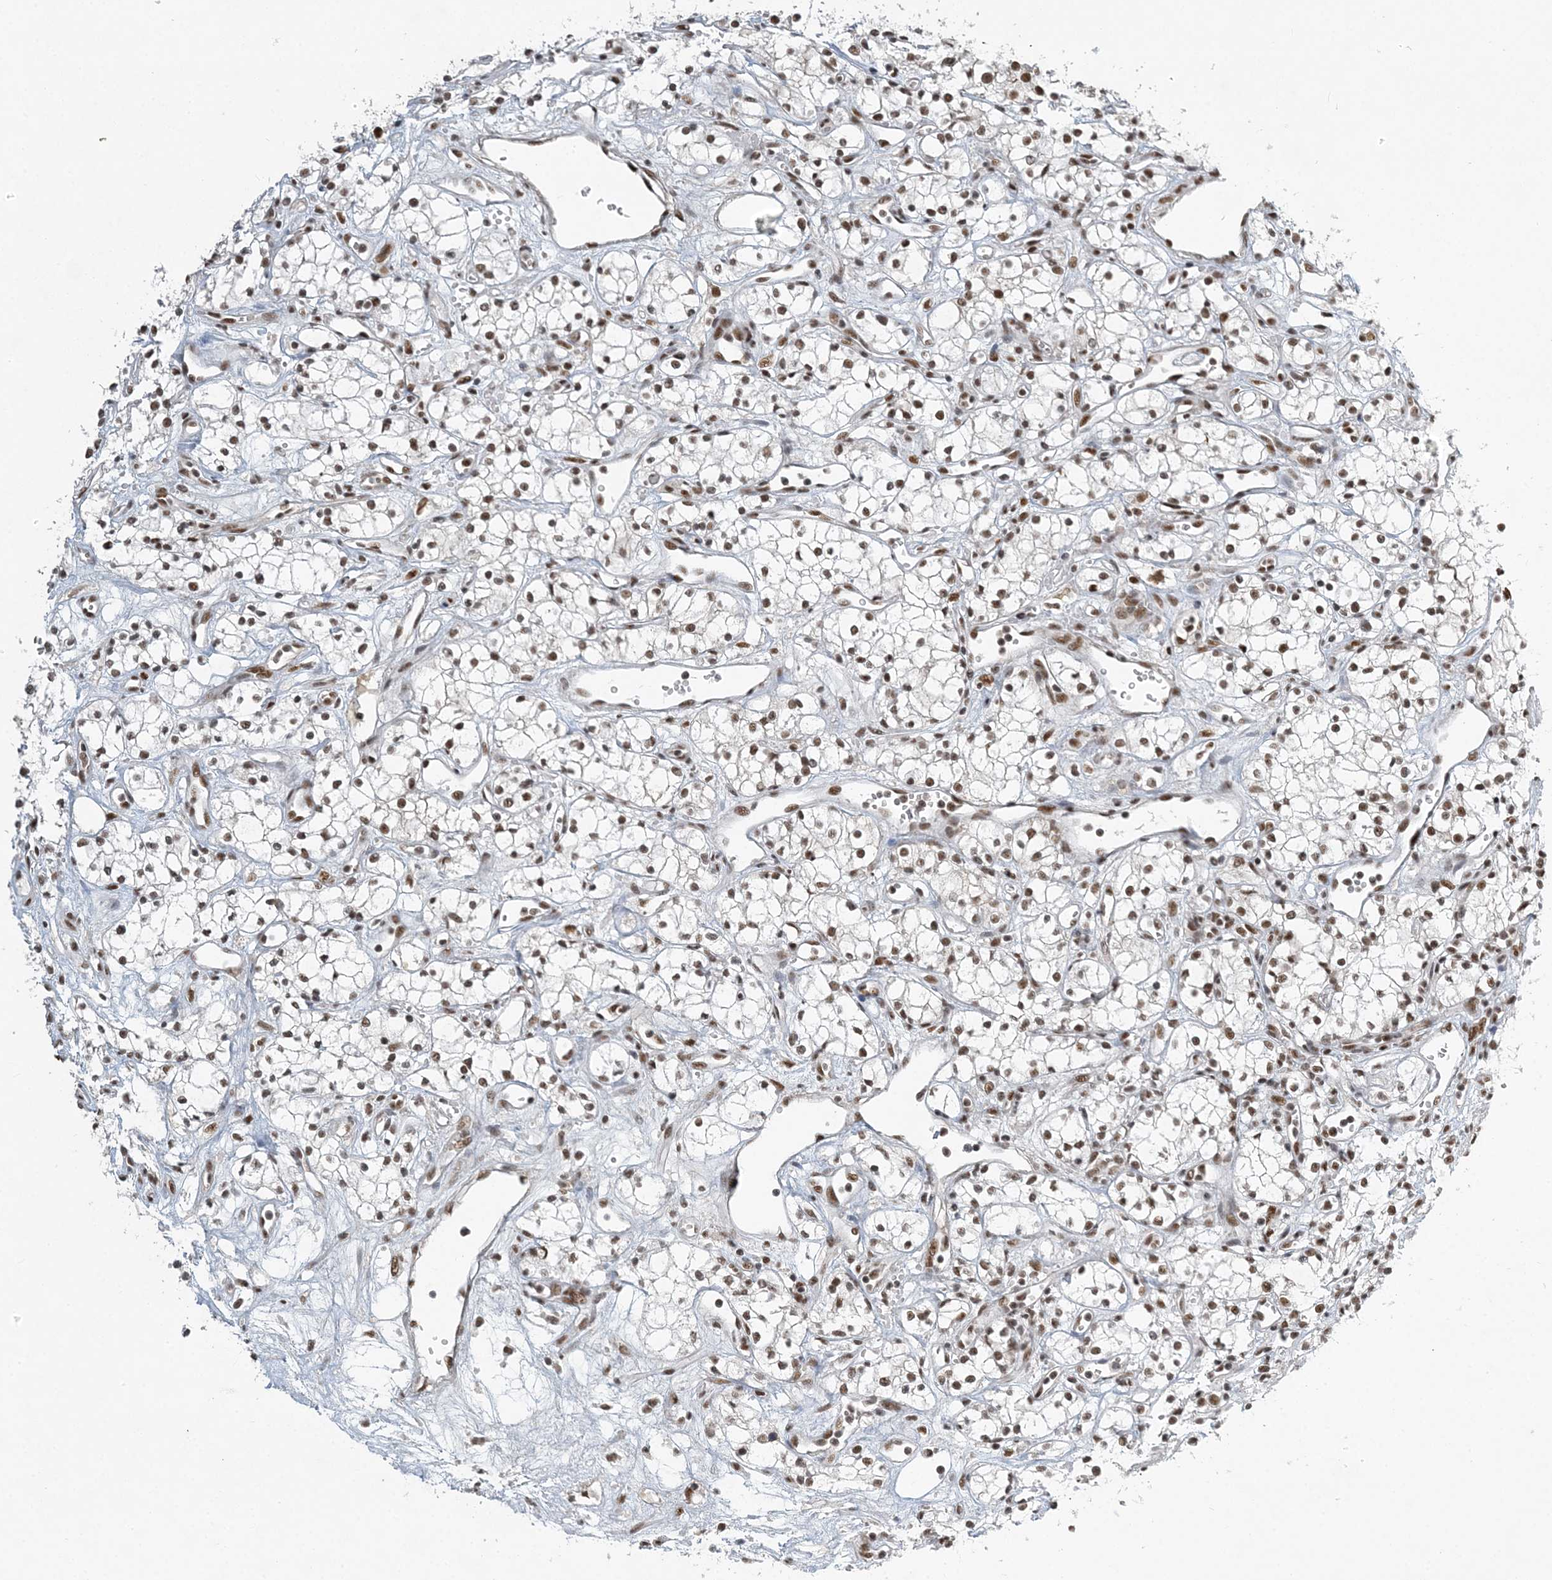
{"staining": {"intensity": "strong", "quantity": ">75%", "location": "nuclear"}, "tissue": "renal cancer", "cell_type": "Tumor cells", "image_type": "cancer", "snomed": [{"axis": "morphology", "description": "Adenocarcinoma, NOS"}, {"axis": "topography", "description": "Kidney"}], "caption": "Renal cancer stained with DAB (3,3'-diaminobenzidine) IHC exhibits high levels of strong nuclear positivity in approximately >75% of tumor cells.", "gene": "PLRG1", "patient": {"sex": "male", "age": 59}}